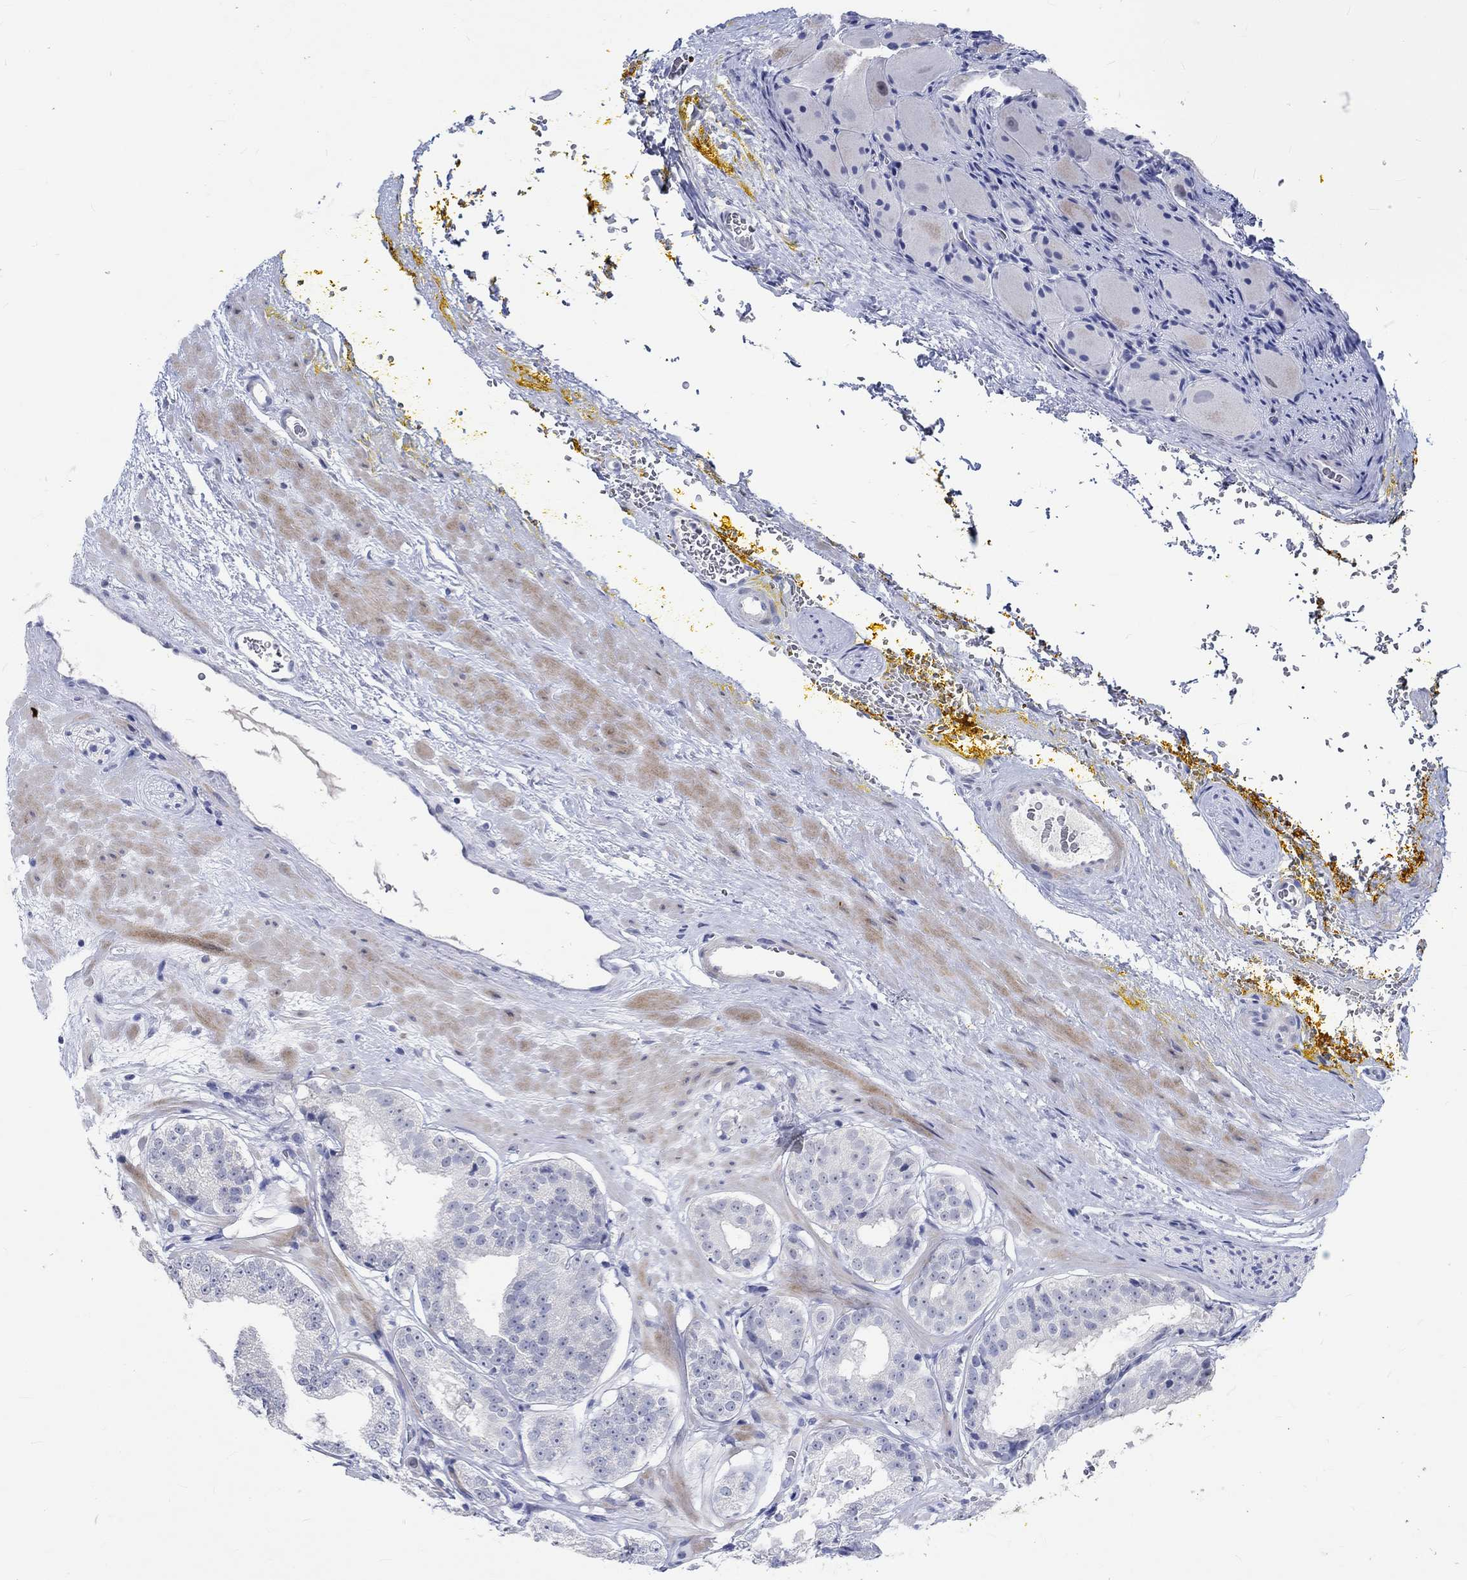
{"staining": {"intensity": "negative", "quantity": "none", "location": "none"}, "tissue": "prostate cancer", "cell_type": "Tumor cells", "image_type": "cancer", "snomed": [{"axis": "morphology", "description": "Adenocarcinoma, Low grade"}, {"axis": "topography", "description": "Prostate"}], "caption": "A micrograph of low-grade adenocarcinoma (prostate) stained for a protein exhibits no brown staining in tumor cells.", "gene": "C4orf47", "patient": {"sex": "male", "age": 60}}